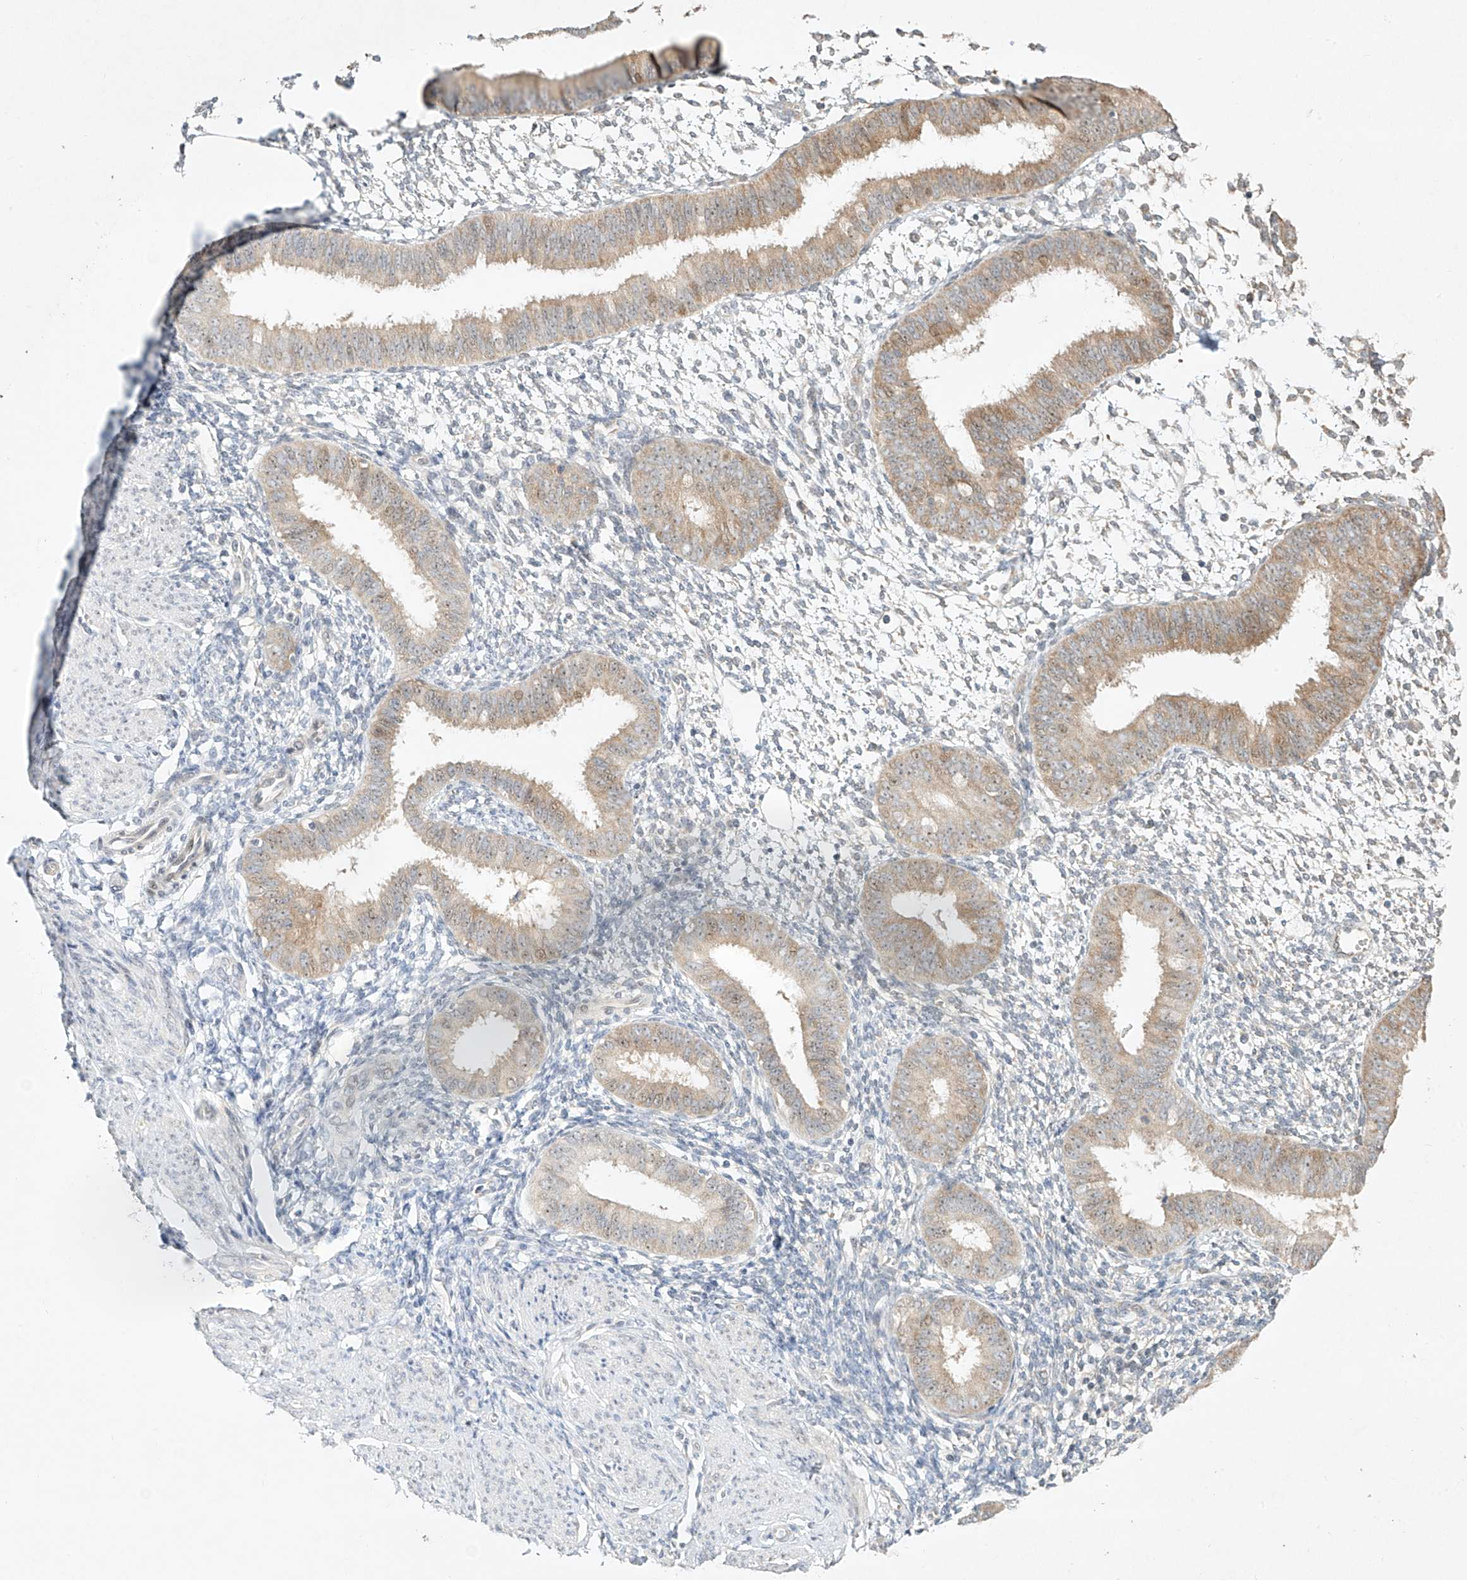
{"staining": {"intensity": "negative", "quantity": "none", "location": "none"}, "tissue": "endometrium", "cell_type": "Cells in endometrial stroma", "image_type": "normal", "snomed": [{"axis": "morphology", "description": "Normal tissue, NOS"}, {"axis": "topography", "description": "Uterus"}, {"axis": "topography", "description": "Endometrium"}], "caption": "Endometrium stained for a protein using immunohistochemistry demonstrates no positivity cells in endometrial stroma.", "gene": "TASP1", "patient": {"sex": "female", "age": 48}}